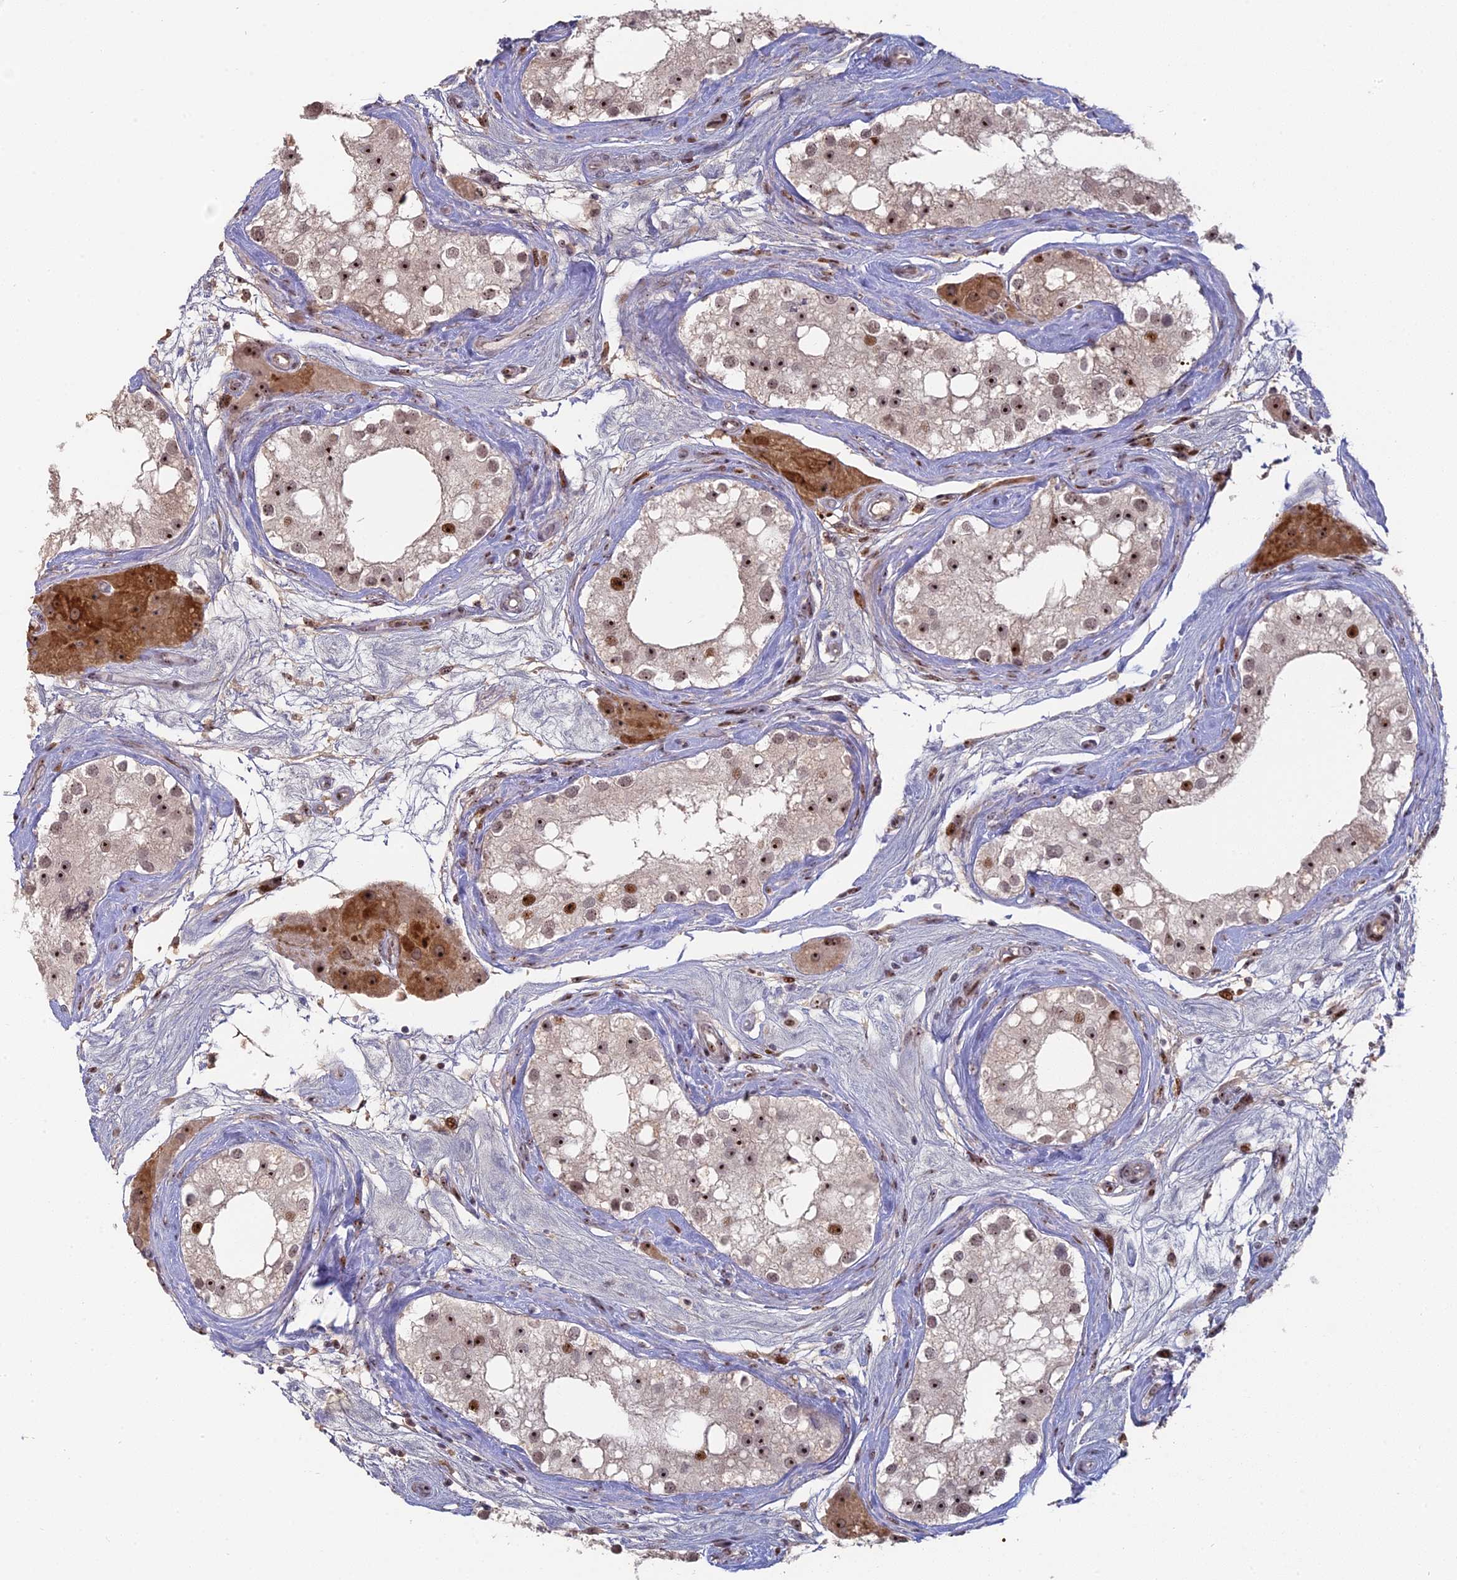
{"staining": {"intensity": "moderate", "quantity": ">75%", "location": "nuclear"}, "tissue": "testis", "cell_type": "Cells in seminiferous ducts", "image_type": "normal", "snomed": [{"axis": "morphology", "description": "Normal tissue, NOS"}, {"axis": "topography", "description": "Testis"}], "caption": "A brown stain shows moderate nuclear positivity of a protein in cells in seminiferous ducts of normal human testis. The protein is shown in brown color, while the nuclei are stained blue.", "gene": "FAM131A", "patient": {"sex": "male", "age": 84}}